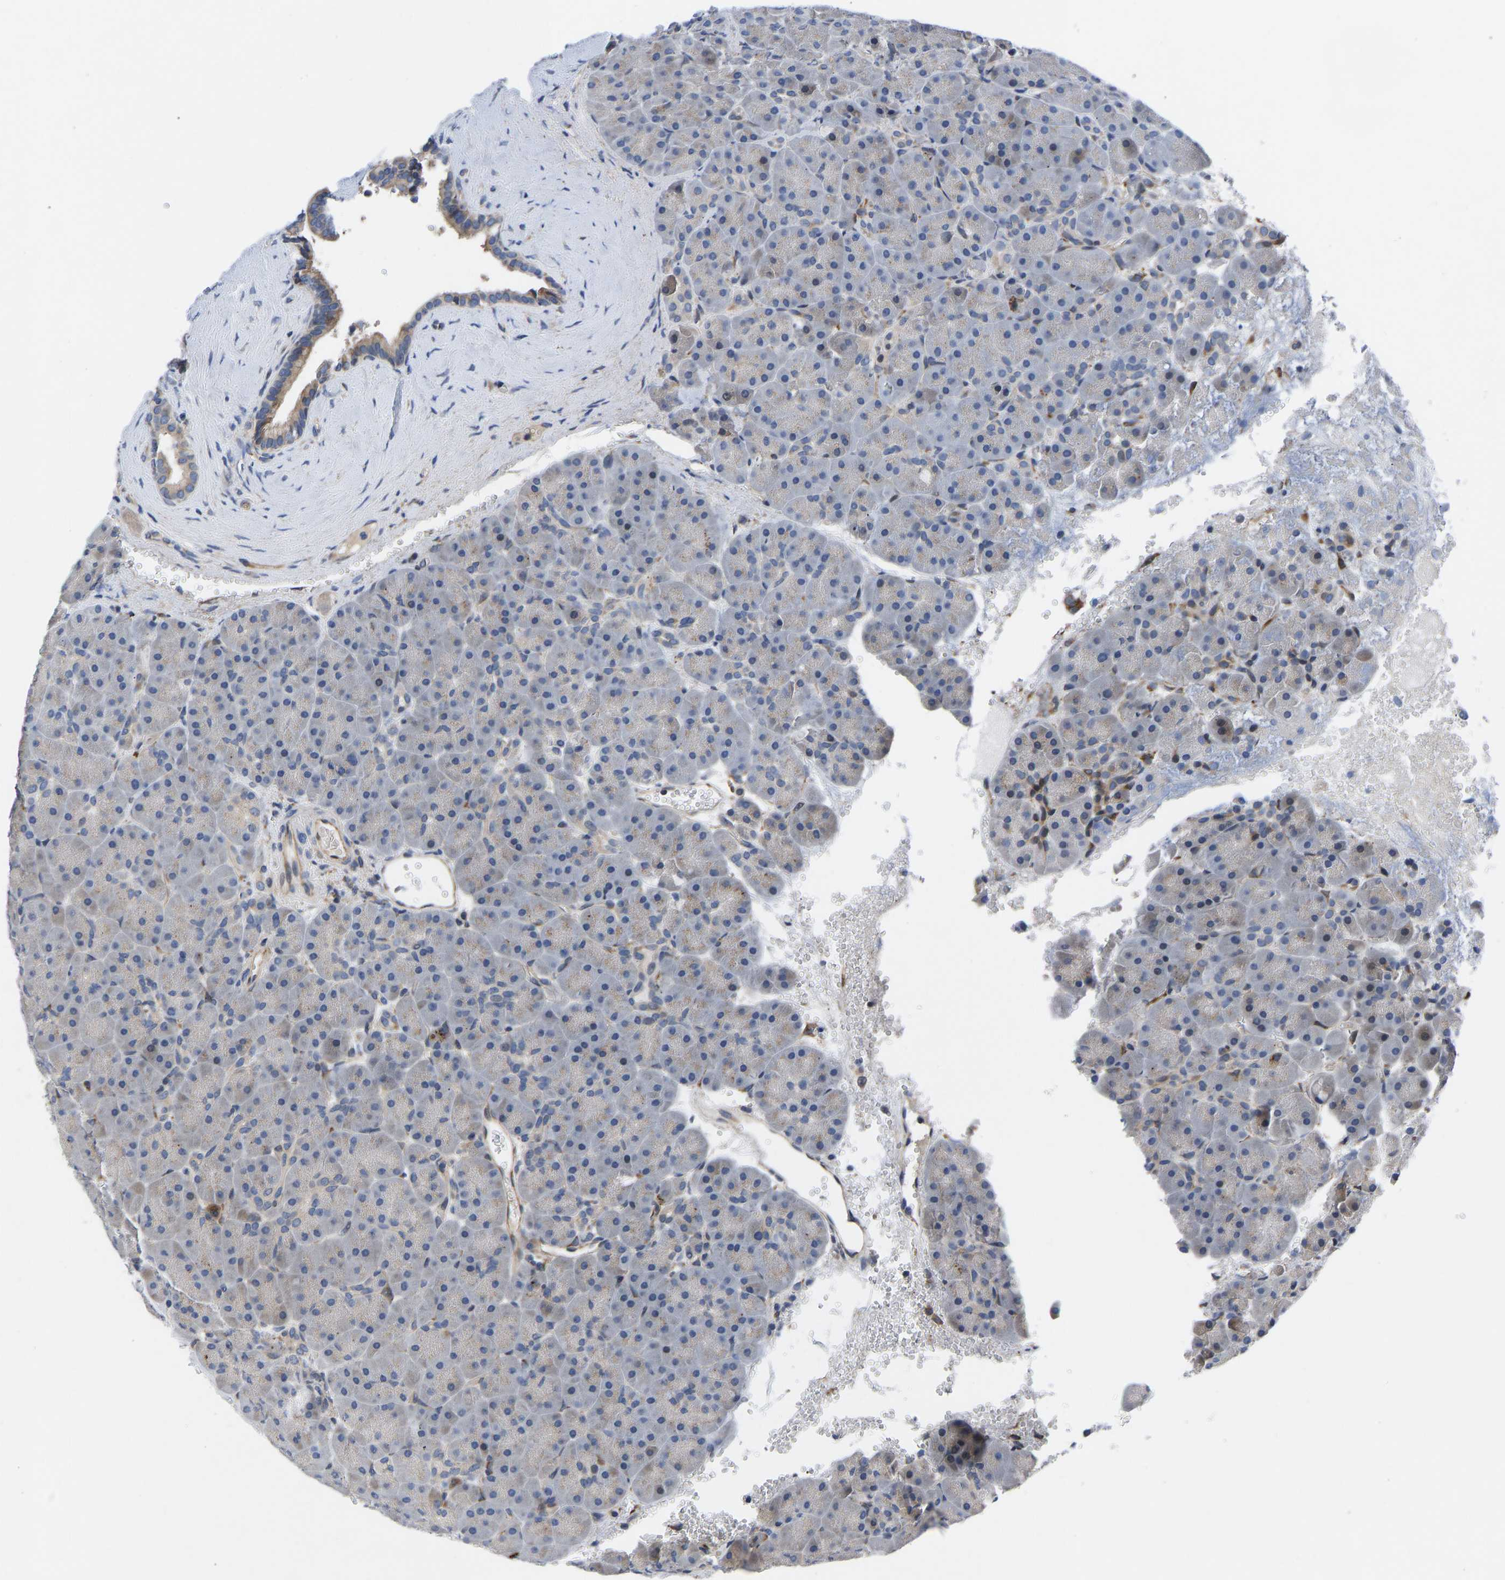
{"staining": {"intensity": "weak", "quantity": "<25%", "location": "cytoplasmic/membranous"}, "tissue": "pancreas", "cell_type": "Exocrine glandular cells", "image_type": "normal", "snomed": [{"axis": "morphology", "description": "Normal tissue, NOS"}, {"axis": "topography", "description": "Pancreas"}], "caption": "A micrograph of human pancreas is negative for staining in exocrine glandular cells. (Stains: DAB (3,3'-diaminobenzidine) immunohistochemistry (IHC) with hematoxylin counter stain, Microscopy: brightfield microscopy at high magnification).", "gene": "FRRS1", "patient": {"sex": "male", "age": 66}}